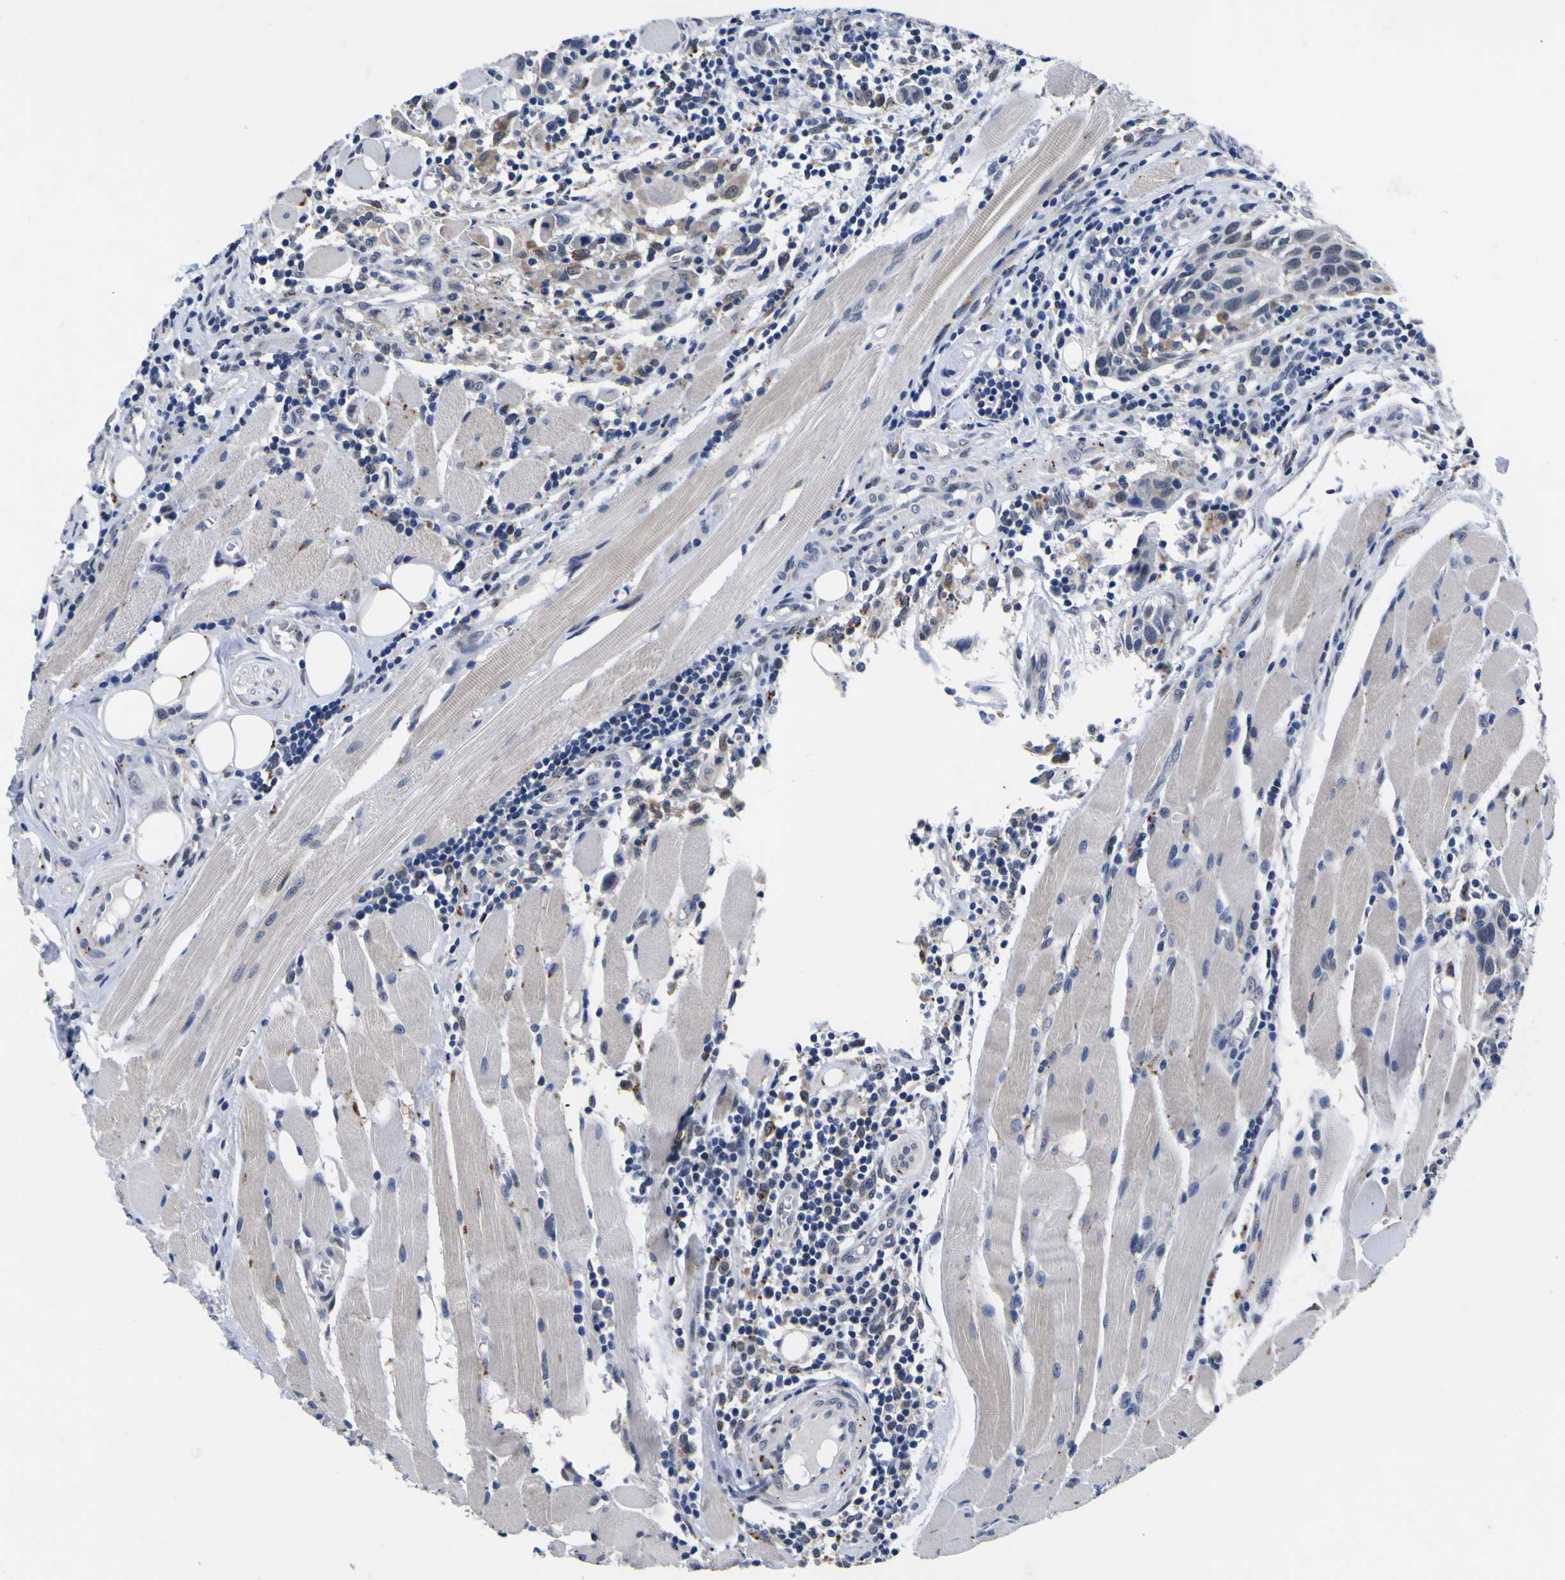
{"staining": {"intensity": "weak", "quantity": "<25%", "location": "nuclear"}, "tissue": "head and neck cancer", "cell_type": "Tumor cells", "image_type": "cancer", "snomed": [{"axis": "morphology", "description": "Squamous cell carcinoma, NOS"}, {"axis": "topography", "description": "Oral tissue"}, {"axis": "topography", "description": "Head-Neck"}], "caption": "IHC histopathology image of neoplastic tissue: human head and neck squamous cell carcinoma stained with DAB shows no significant protein staining in tumor cells.", "gene": "IGFLR1", "patient": {"sex": "female", "age": 50}}